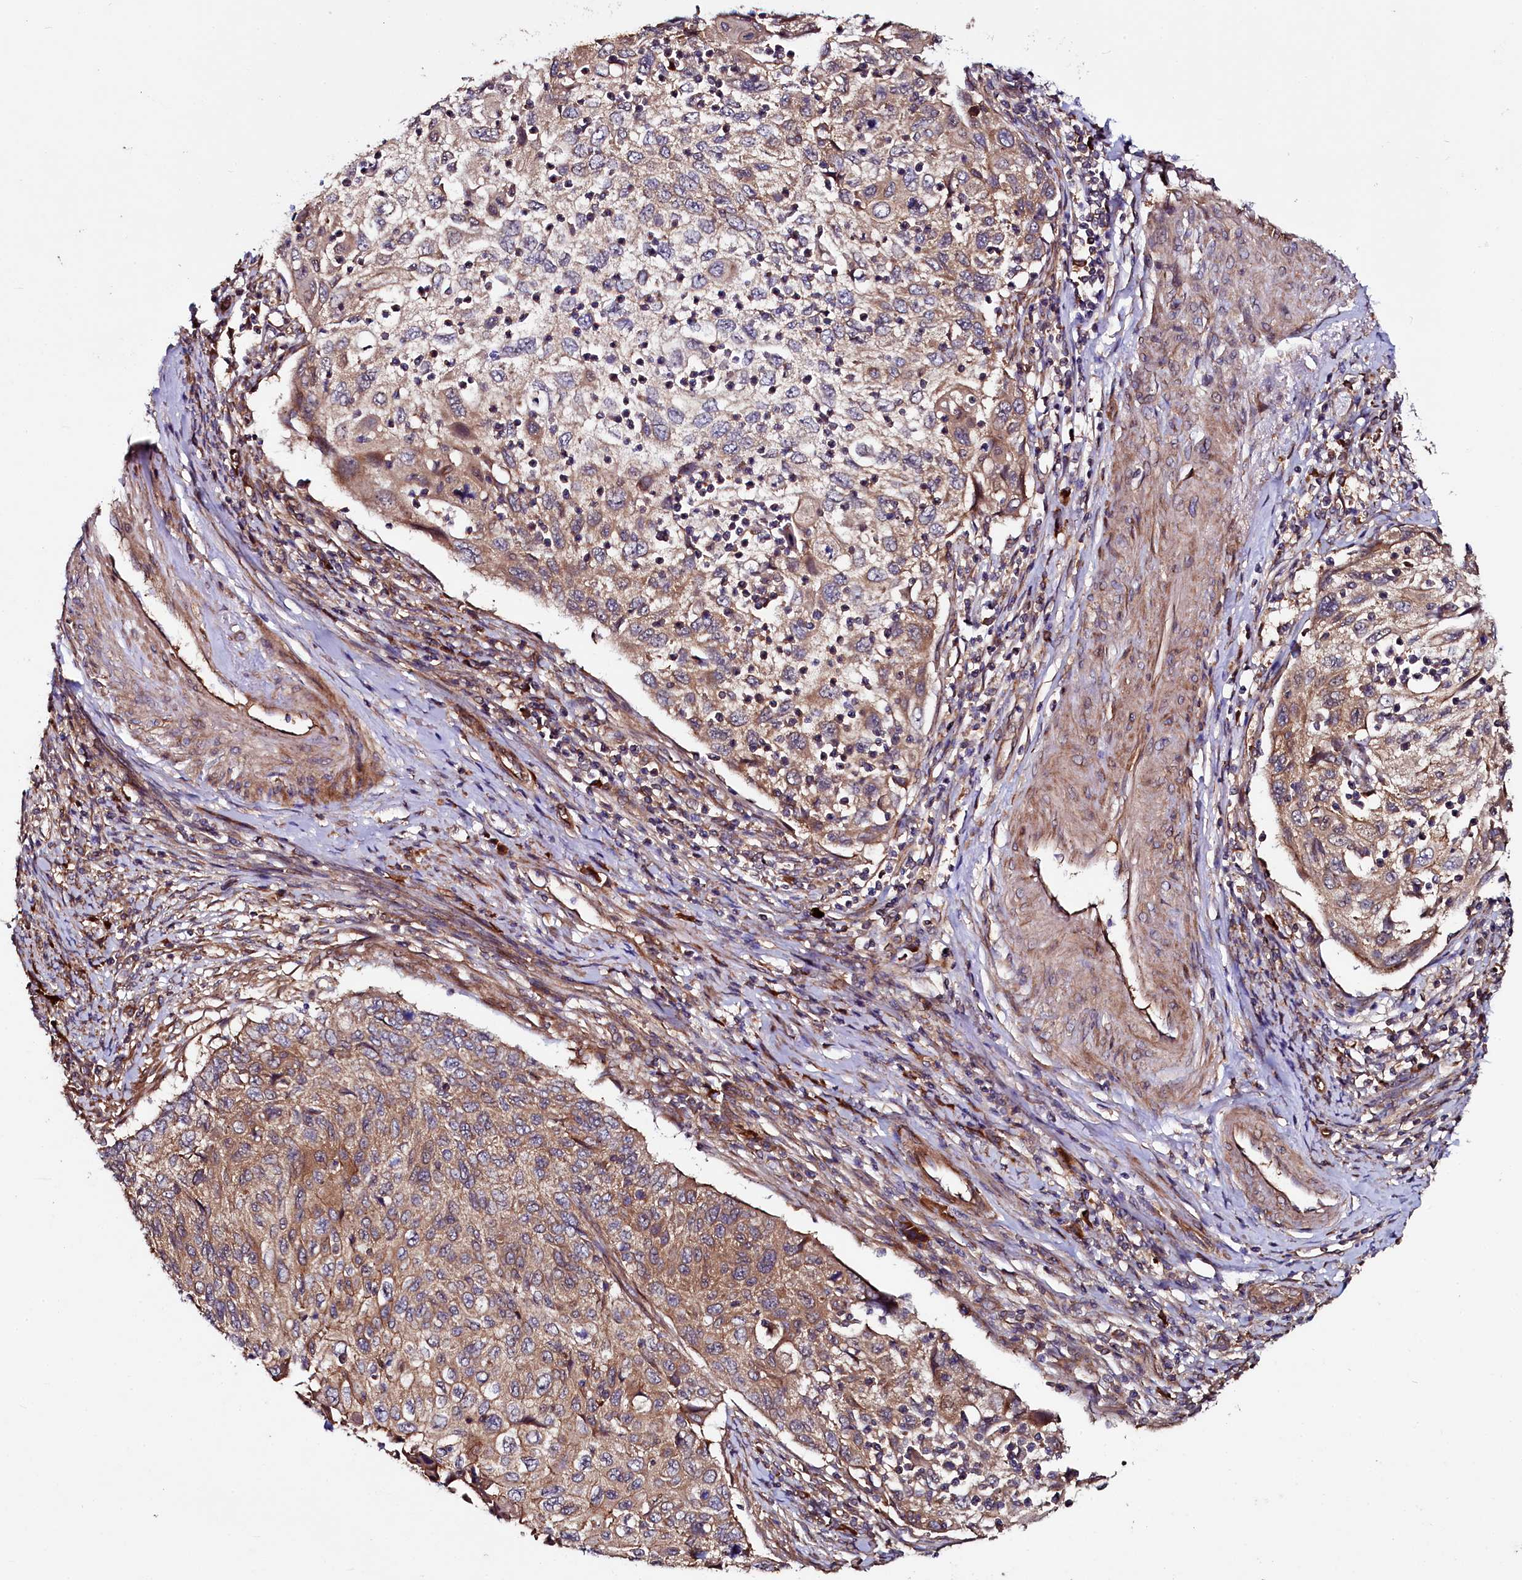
{"staining": {"intensity": "moderate", "quantity": "25%-75%", "location": "cytoplasmic/membranous"}, "tissue": "cervical cancer", "cell_type": "Tumor cells", "image_type": "cancer", "snomed": [{"axis": "morphology", "description": "Squamous cell carcinoma, NOS"}, {"axis": "topography", "description": "Cervix"}], "caption": "IHC of cervical cancer (squamous cell carcinoma) reveals medium levels of moderate cytoplasmic/membranous positivity in approximately 25%-75% of tumor cells.", "gene": "USPL1", "patient": {"sex": "female", "age": 70}}